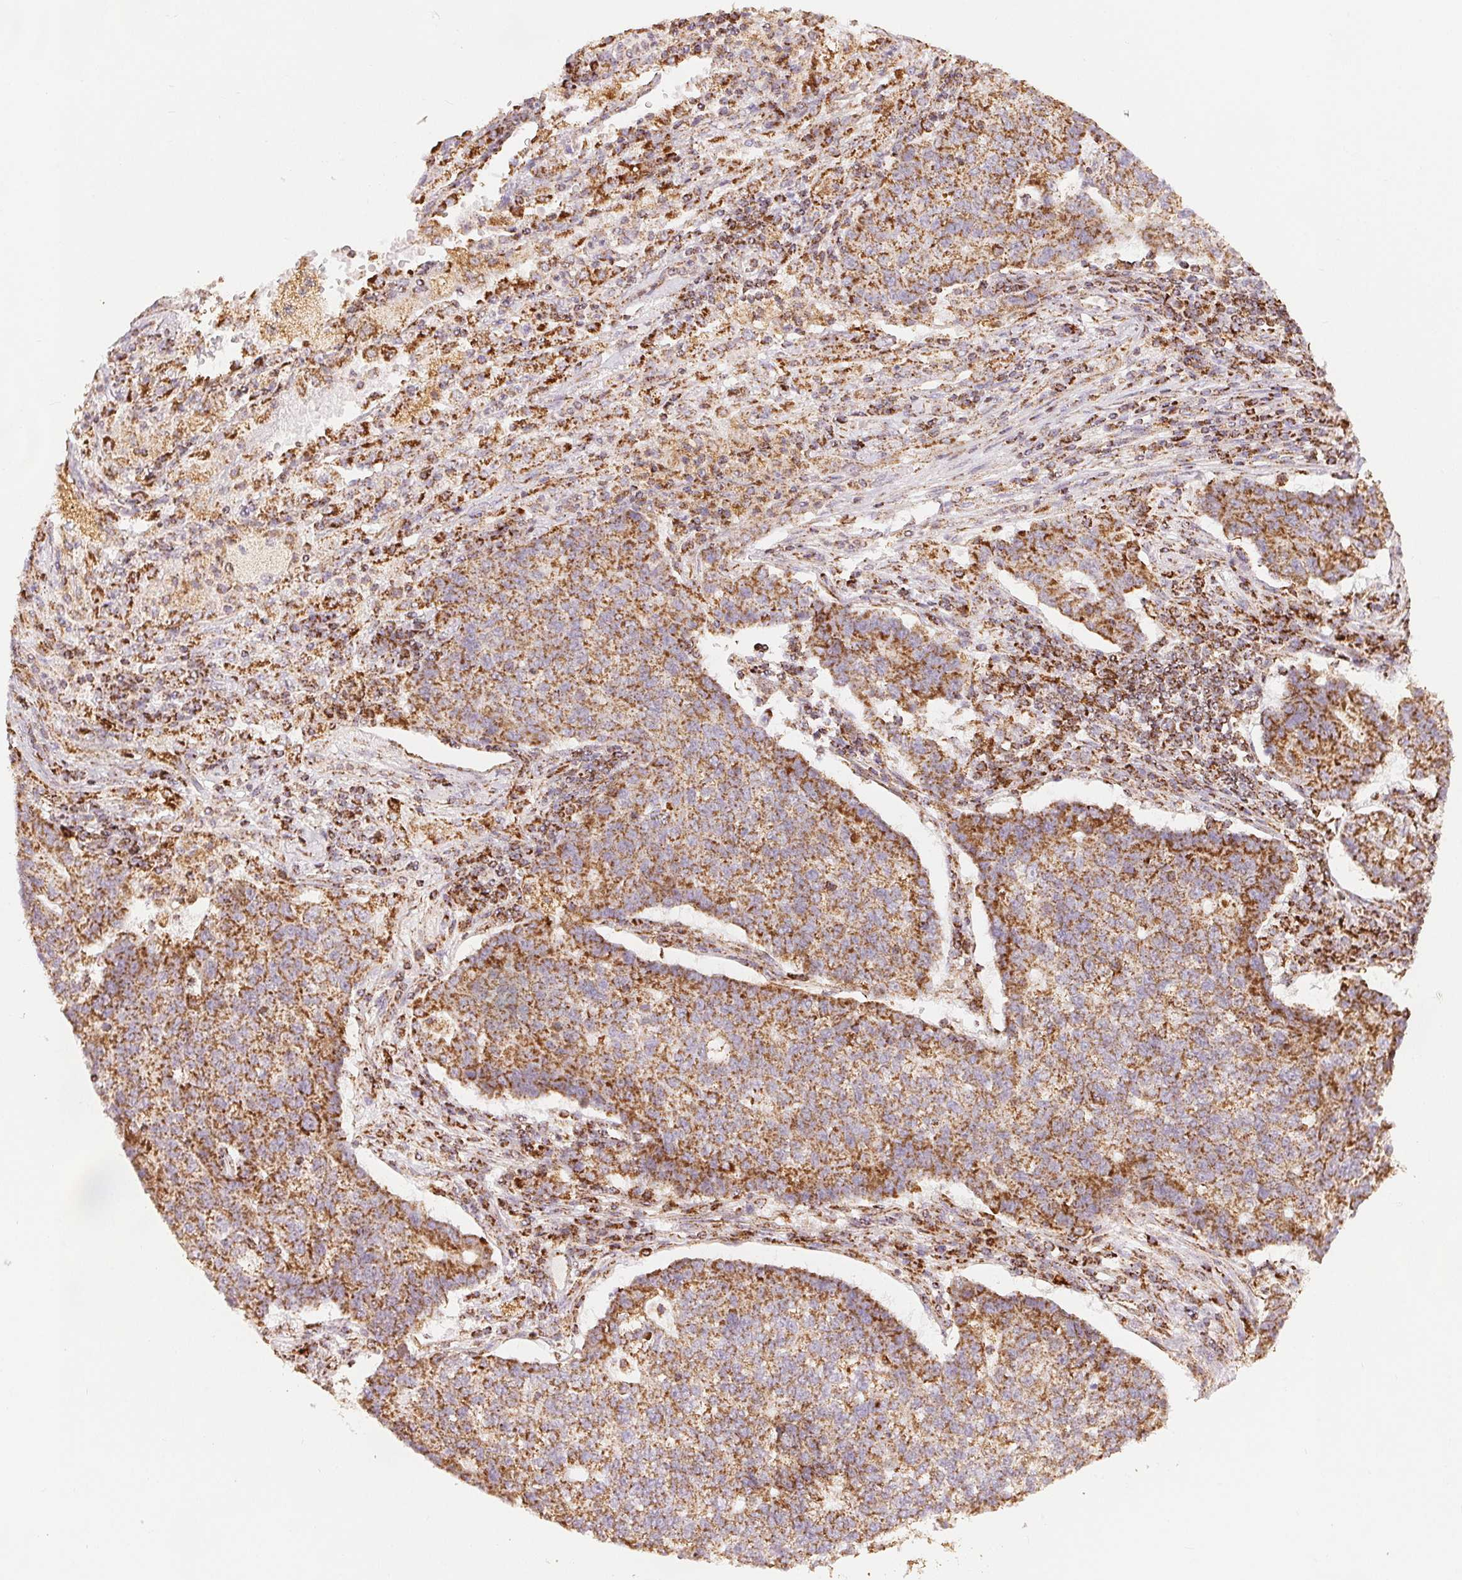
{"staining": {"intensity": "moderate", "quantity": ">75%", "location": "cytoplasmic/membranous"}, "tissue": "lung cancer", "cell_type": "Tumor cells", "image_type": "cancer", "snomed": [{"axis": "morphology", "description": "Adenocarcinoma, NOS"}, {"axis": "topography", "description": "Lung"}], "caption": "Immunohistochemical staining of human adenocarcinoma (lung) reveals moderate cytoplasmic/membranous protein staining in about >75% of tumor cells.", "gene": "SDHB", "patient": {"sex": "male", "age": 57}}